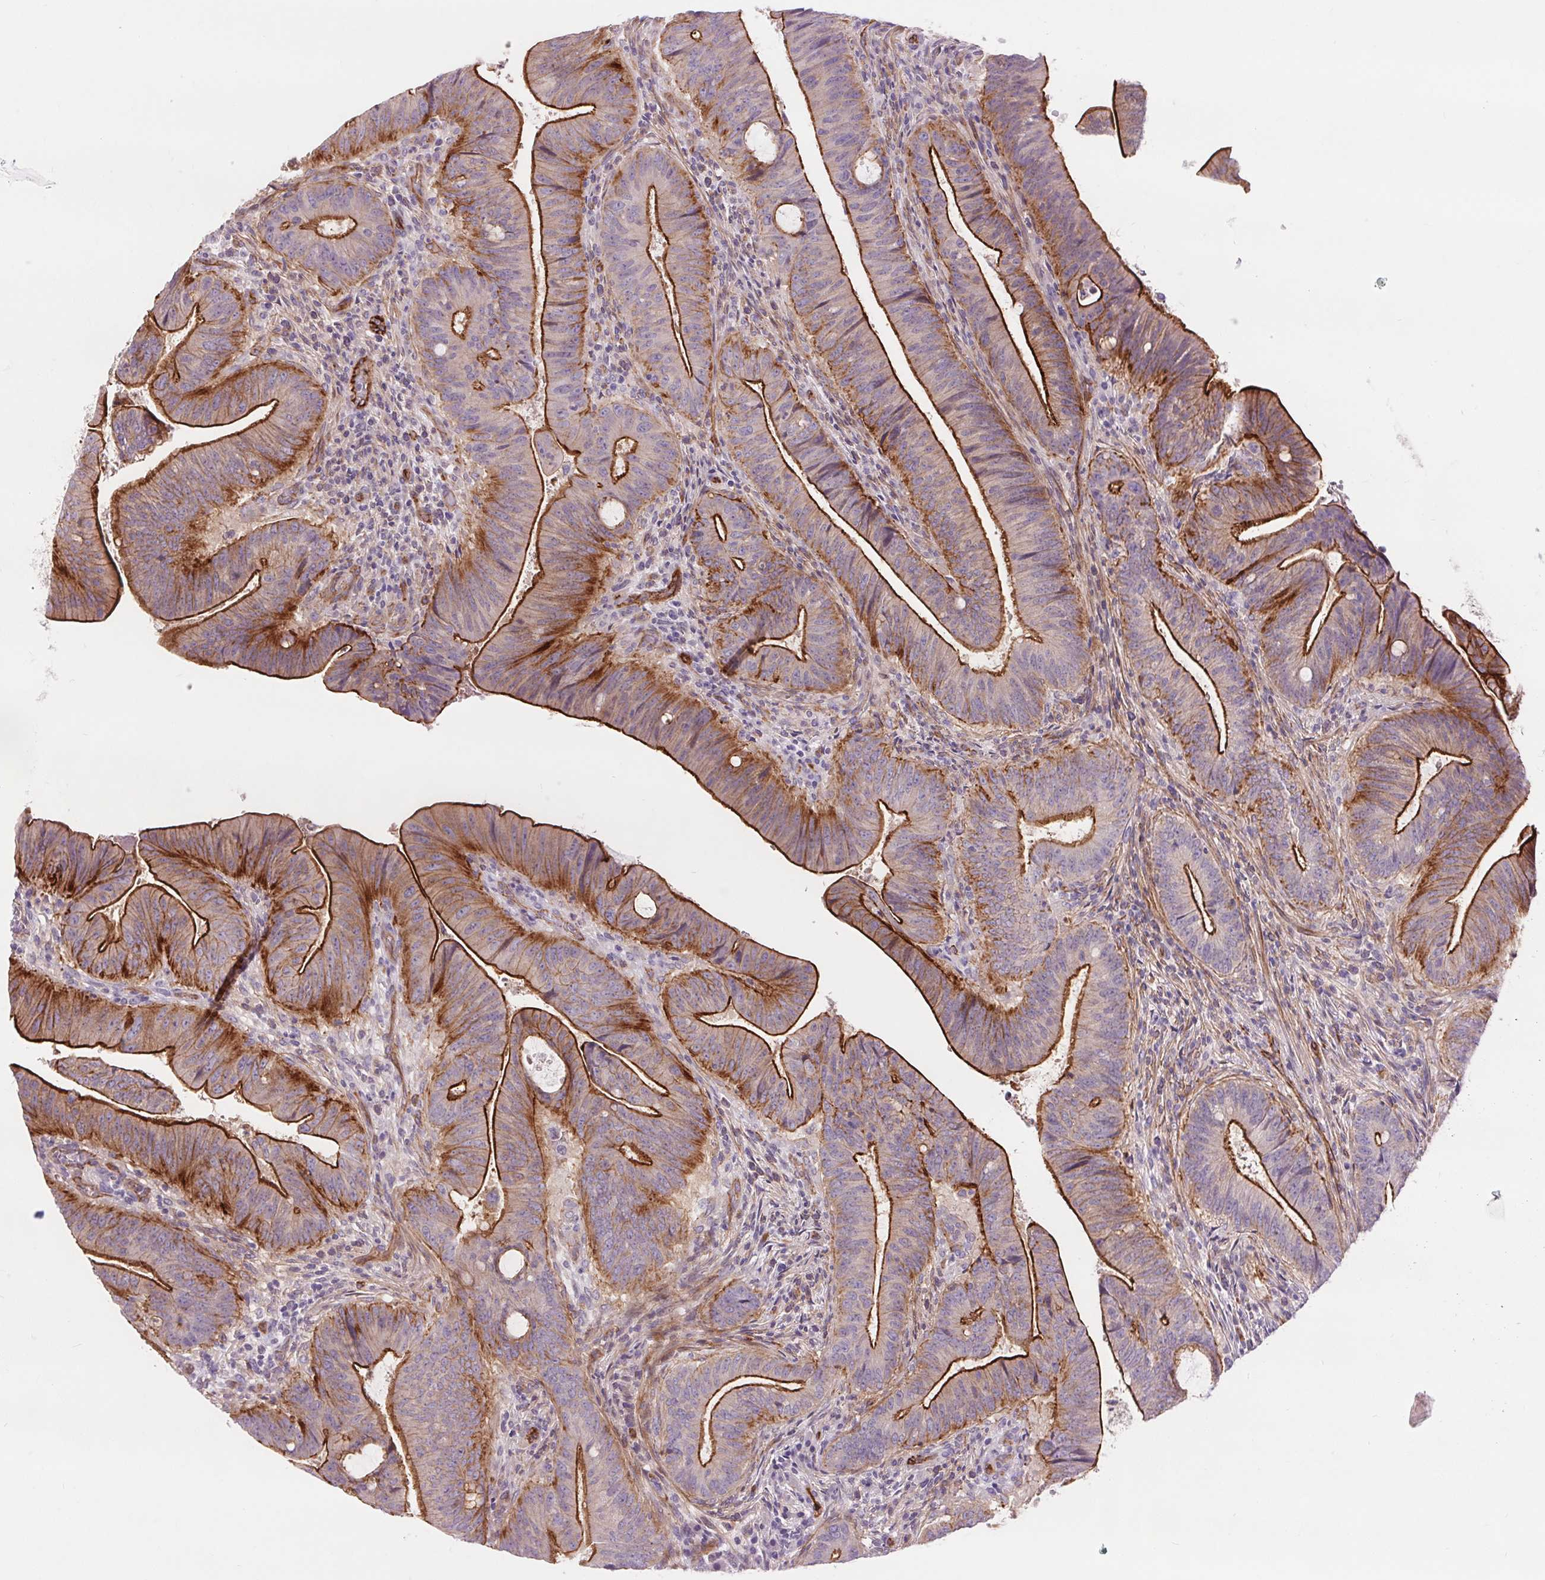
{"staining": {"intensity": "strong", "quantity": "25%-75%", "location": "cytoplasmic/membranous"}, "tissue": "colorectal cancer", "cell_type": "Tumor cells", "image_type": "cancer", "snomed": [{"axis": "morphology", "description": "Adenocarcinoma, NOS"}, {"axis": "topography", "description": "Colon"}], "caption": "Human colorectal cancer (adenocarcinoma) stained for a protein (brown) reveals strong cytoplasmic/membranous positive expression in about 25%-75% of tumor cells.", "gene": "DIXDC1", "patient": {"sex": "female", "age": 43}}